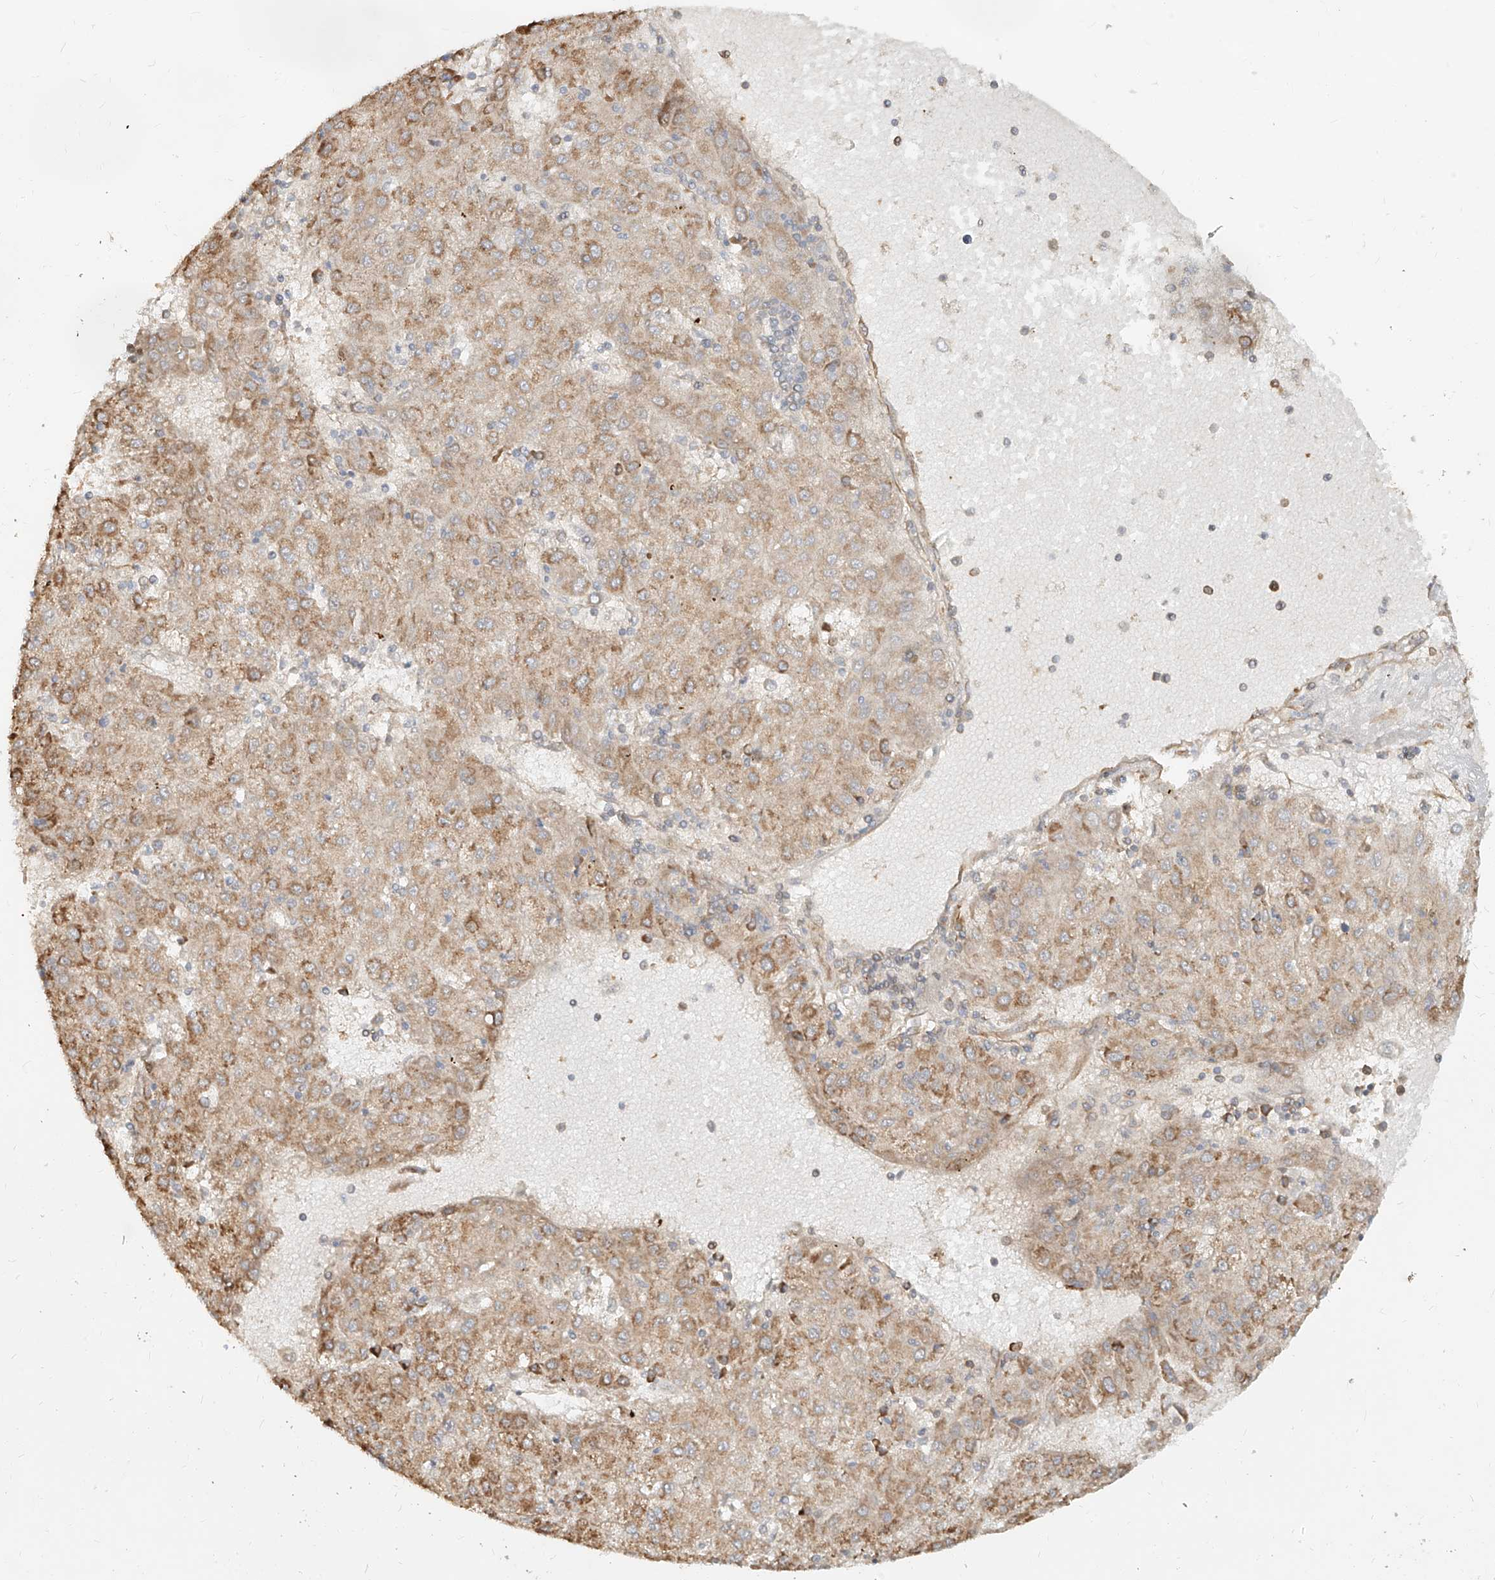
{"staining": {"intensity": "moderate", "quantity": ">75%", "location": "cytoplasmic/membranous"}, "tissue": "liver cancer", "cell_type": "Tumor cells", "image_type": "cancer", "snomed": [{"axis": "morphology", "description": "Carcinoma, Hepatocellular, NOS"}, {"axis": "topography", "description": "Liver"}], "caption": "Immunohistochemistry (IHC) photomicrograph of neoplastic tissue: hepatocellular carcinoma (liver) stained using IHC demonstrates medium levels of moderate protein expression localized specifically in the cytoplasmic/membranous of tumor cells, appearing as a cytoplasmic/membranous brown color.", "gene": "UBE2K", "patient": {"sex": "male", "age": 72}}